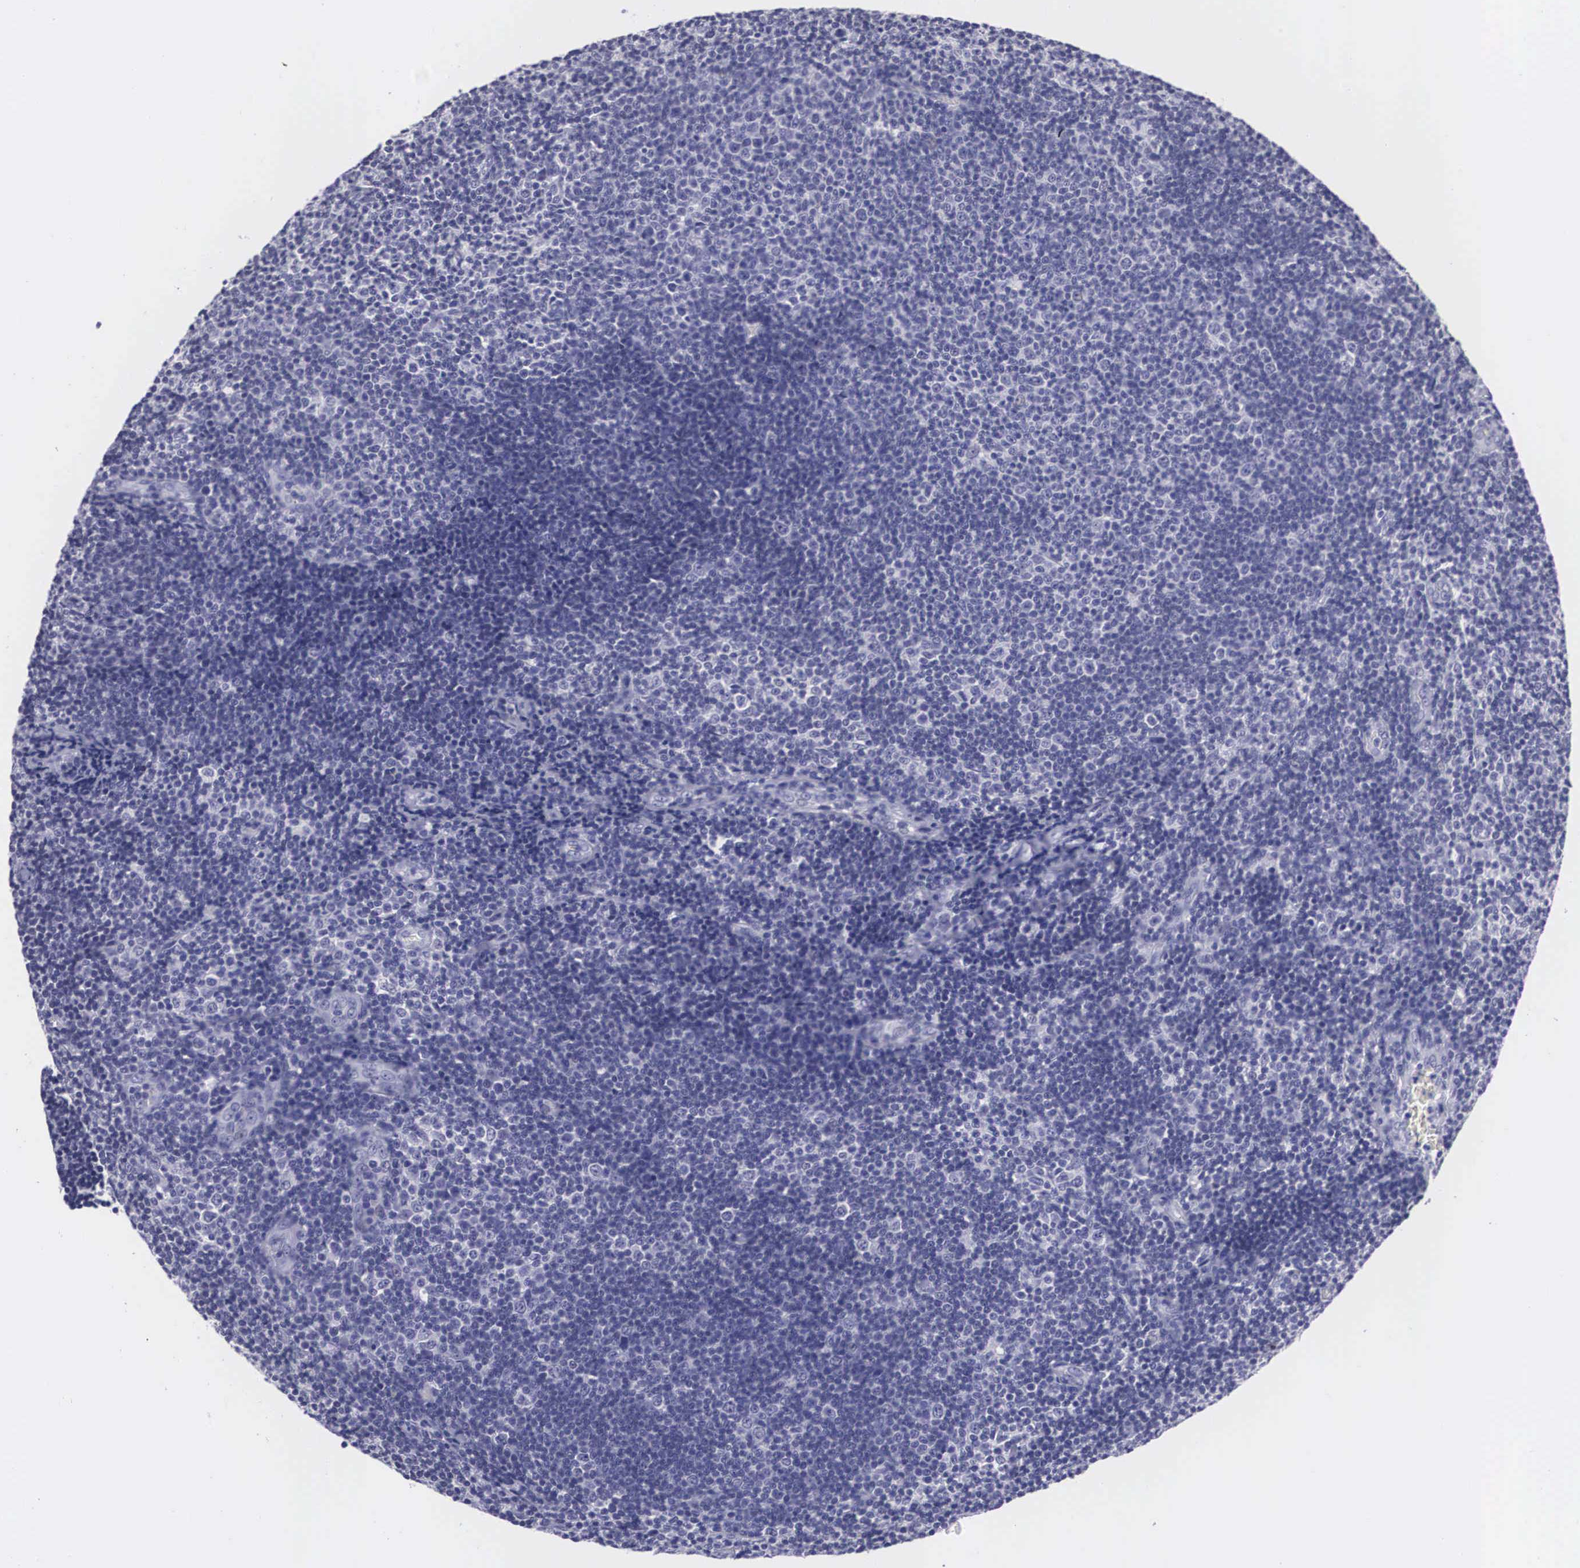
{"staining": {"intensity": "negative", "quantity": "none", "location": "none"}, "tissue": "lymphoma", "cell_type": "Tumor cells", "image_type": "cancer", "snomed": [{"axis": "morphology", "description": "Malignant lymphoma, non-Hodgkin's type, Low grade"}, {"axis": "topography", "description": "Lymph node"}], "caption": "Immunohistochemistry (IHC) histopathology image of neoplastic tissue: malignant lymphoma, non-Hodgkin's type (low-grade) stained with DAB (3,3'-diaminobenzidine) exhibits no significant protein expression in tumor cells.", "gene": "C22orf31", "patient": {"sex": "male", "age": 49}}